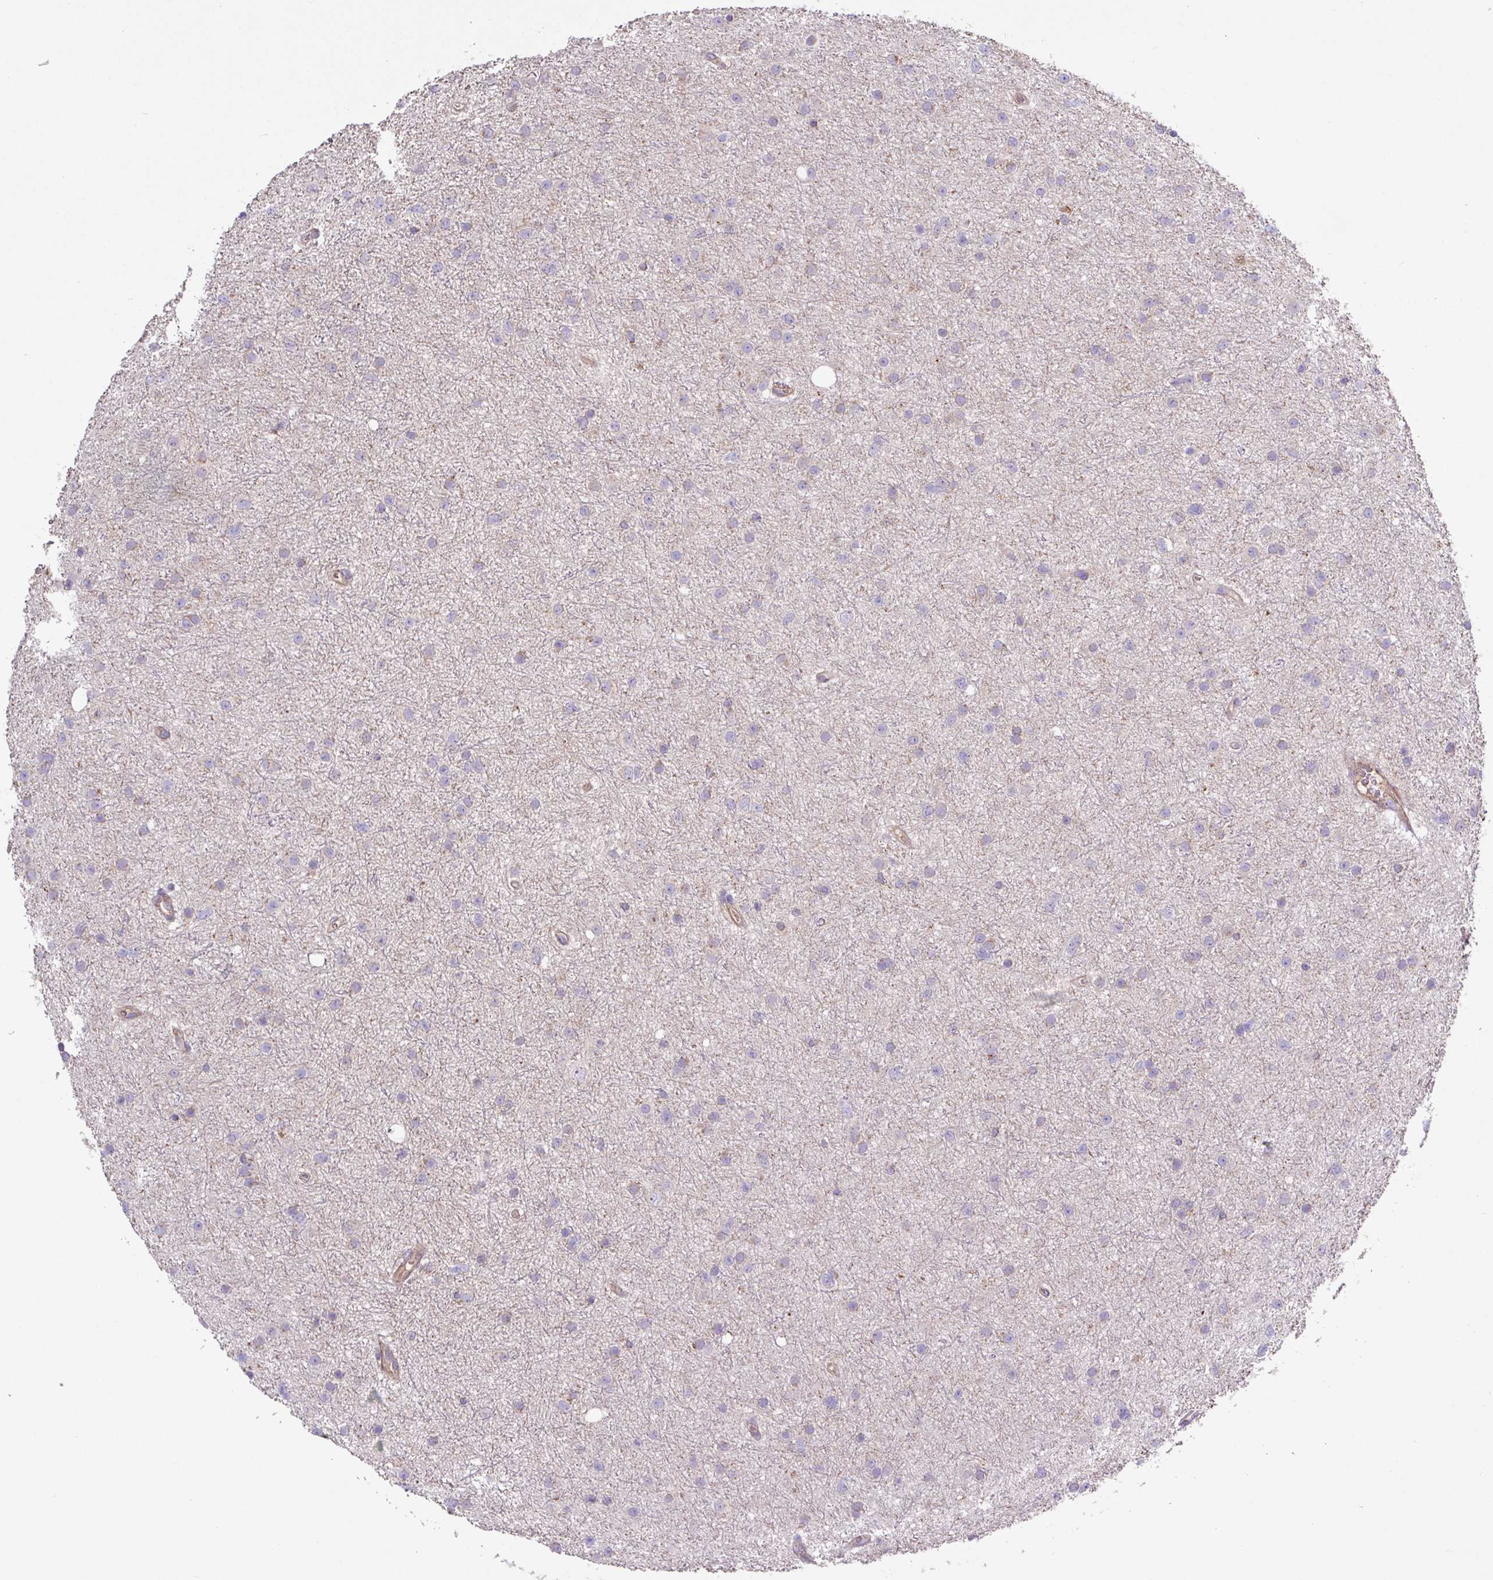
{"staining": {"intensity": "negative", "quantity": "none", "location": "none"}, "tissue": "glioma", "cell_type": "Tumor cells", "image_type": "cancer", "snomed": [{"axis": "morphology", "description": "Glioma, malignant, Low grade"}, {"axis": "topography", "description": "Cerebral cortex"}], "caption": "Image shows no protein expression in tumor cells of glioma tissue.", "gene": "RIC1", "patient": {"sex": "female", "age": 39}}